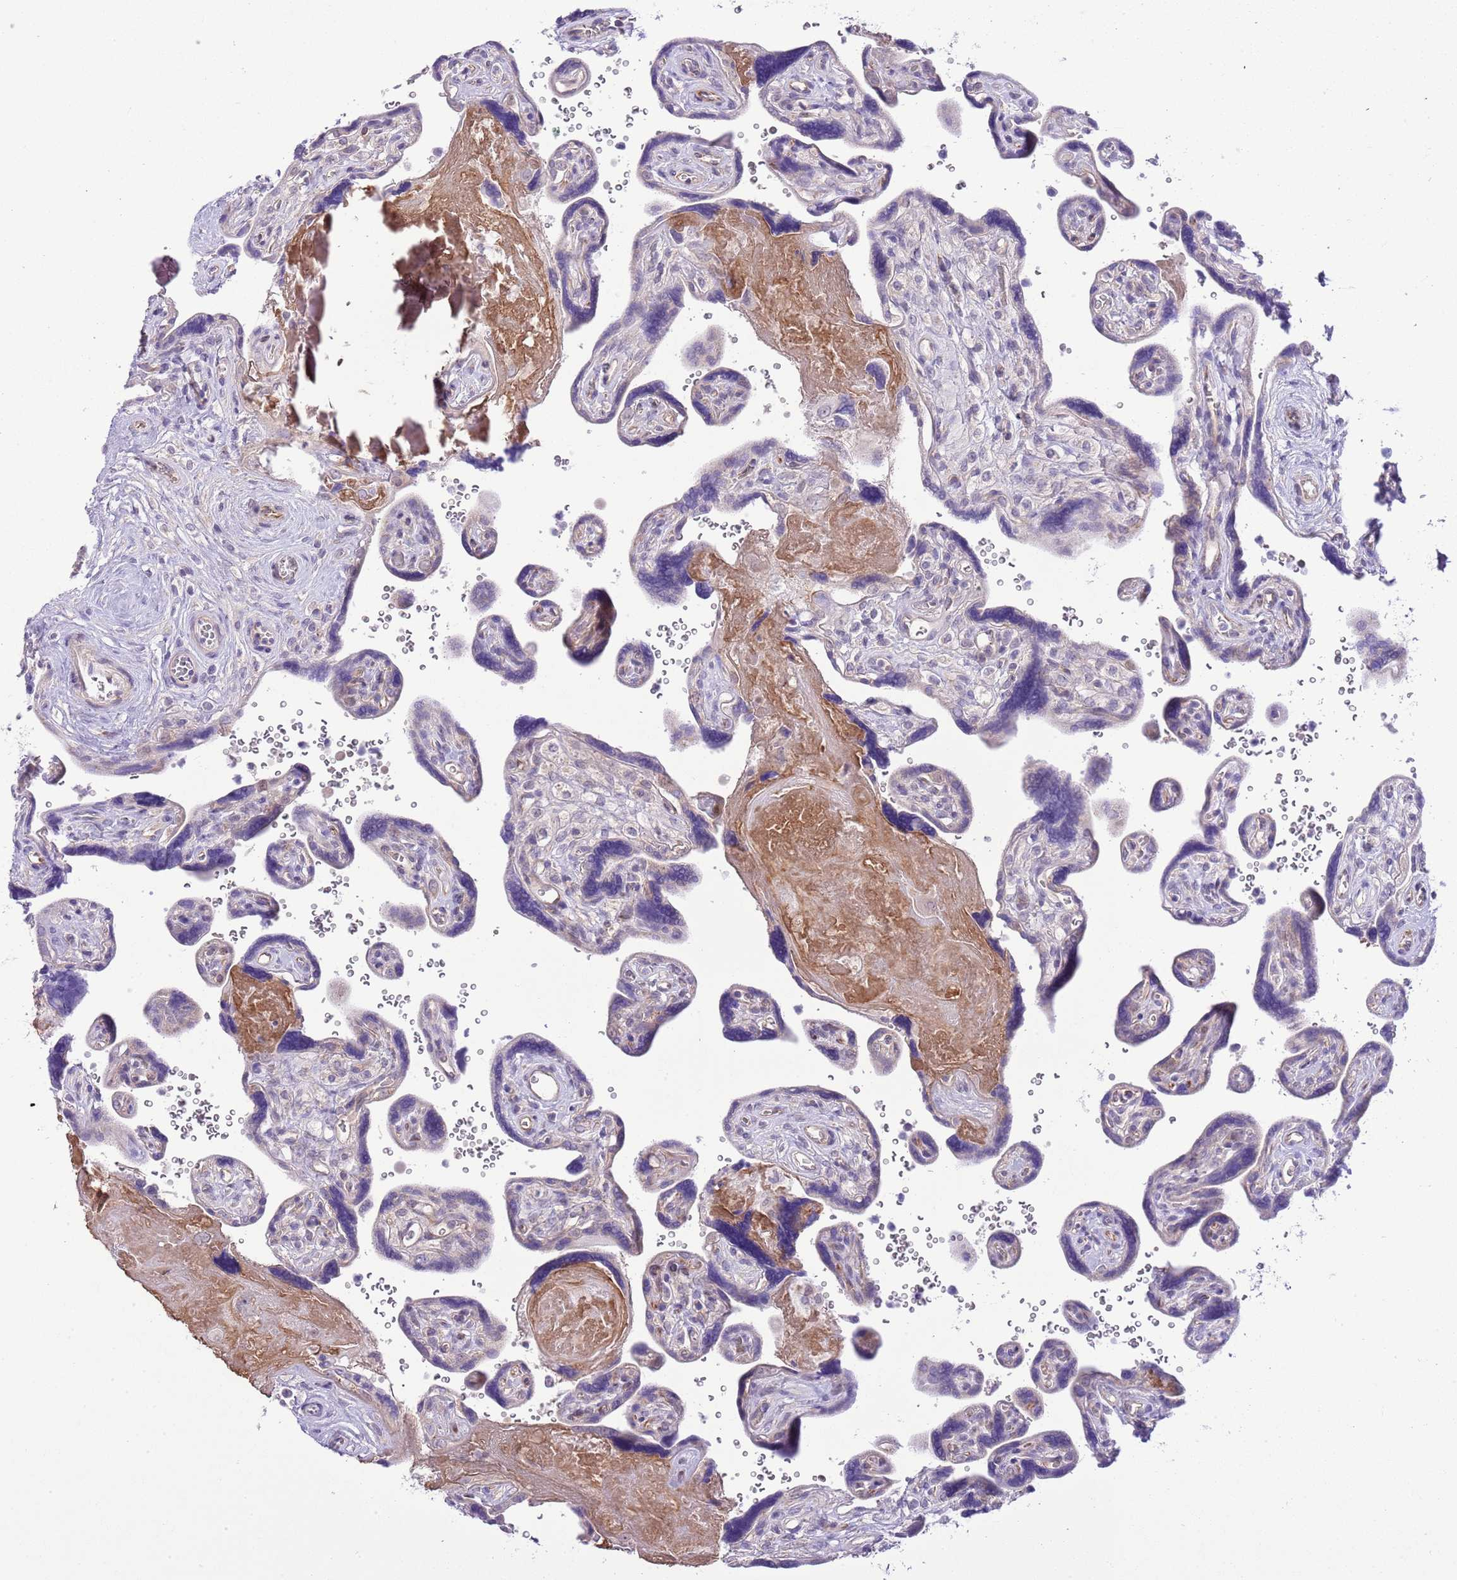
{"staining": {"intensity": "negative", "quantity": "none", "location": "none"}, "tissue": "placenta", "cell_type": "Decidual cells", "image_type": "normal", "snomed": [{"axis": "morphology", "description": "Normal tissue, NOS"}, {"axis": "topography", "description": "Placenta"}], "caption": "This is a micrograph of immunohistochemistry staining of normal placenta, which shows no expression in decidual cells.", "gene": "FBRSL1", "patient": {"sex": "female", "age": 39}}